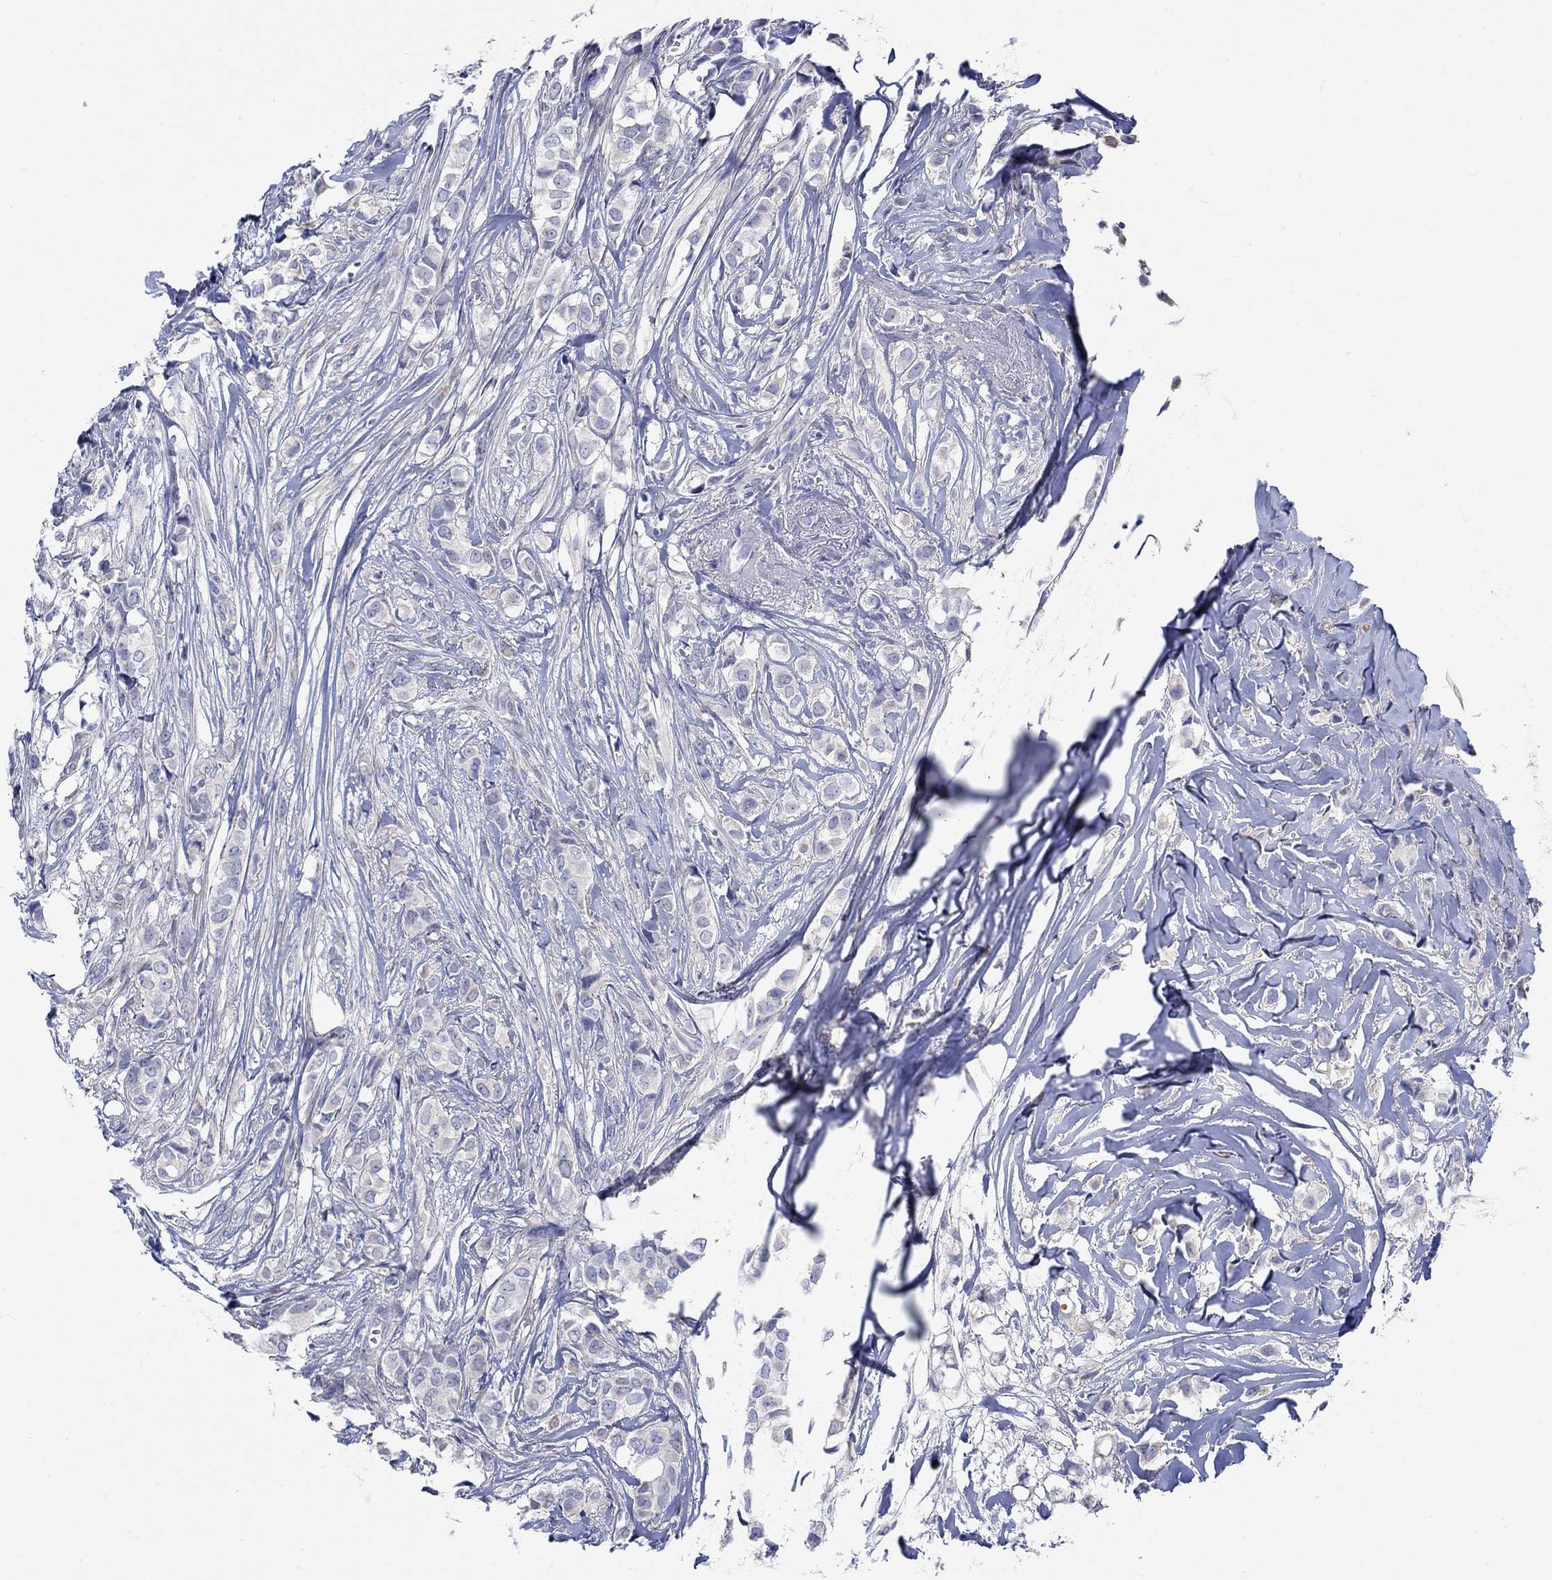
{"staining": {"intensity": "negative", "quantity": "none", "location": "none"}, "tissue": "breast cancer", "cell_type": "Tumor cells", "image_type": "cancer", "snomed": [{"axis": "morphology", "description": "Duct carcinoma"}, {"axis": "topography", "description": "Breast"}], "caption": "An IHC micrograph of breast invasive ductal carcinoma is shown. There is no staining in tumor cells of breast invasive ductal carcinoma. (DAB (3,3'-diaminobenzidine) immunohistochemistry, high magnification).", "gene": "KRT222", "patient": {"sex": "female", "age": 85}}